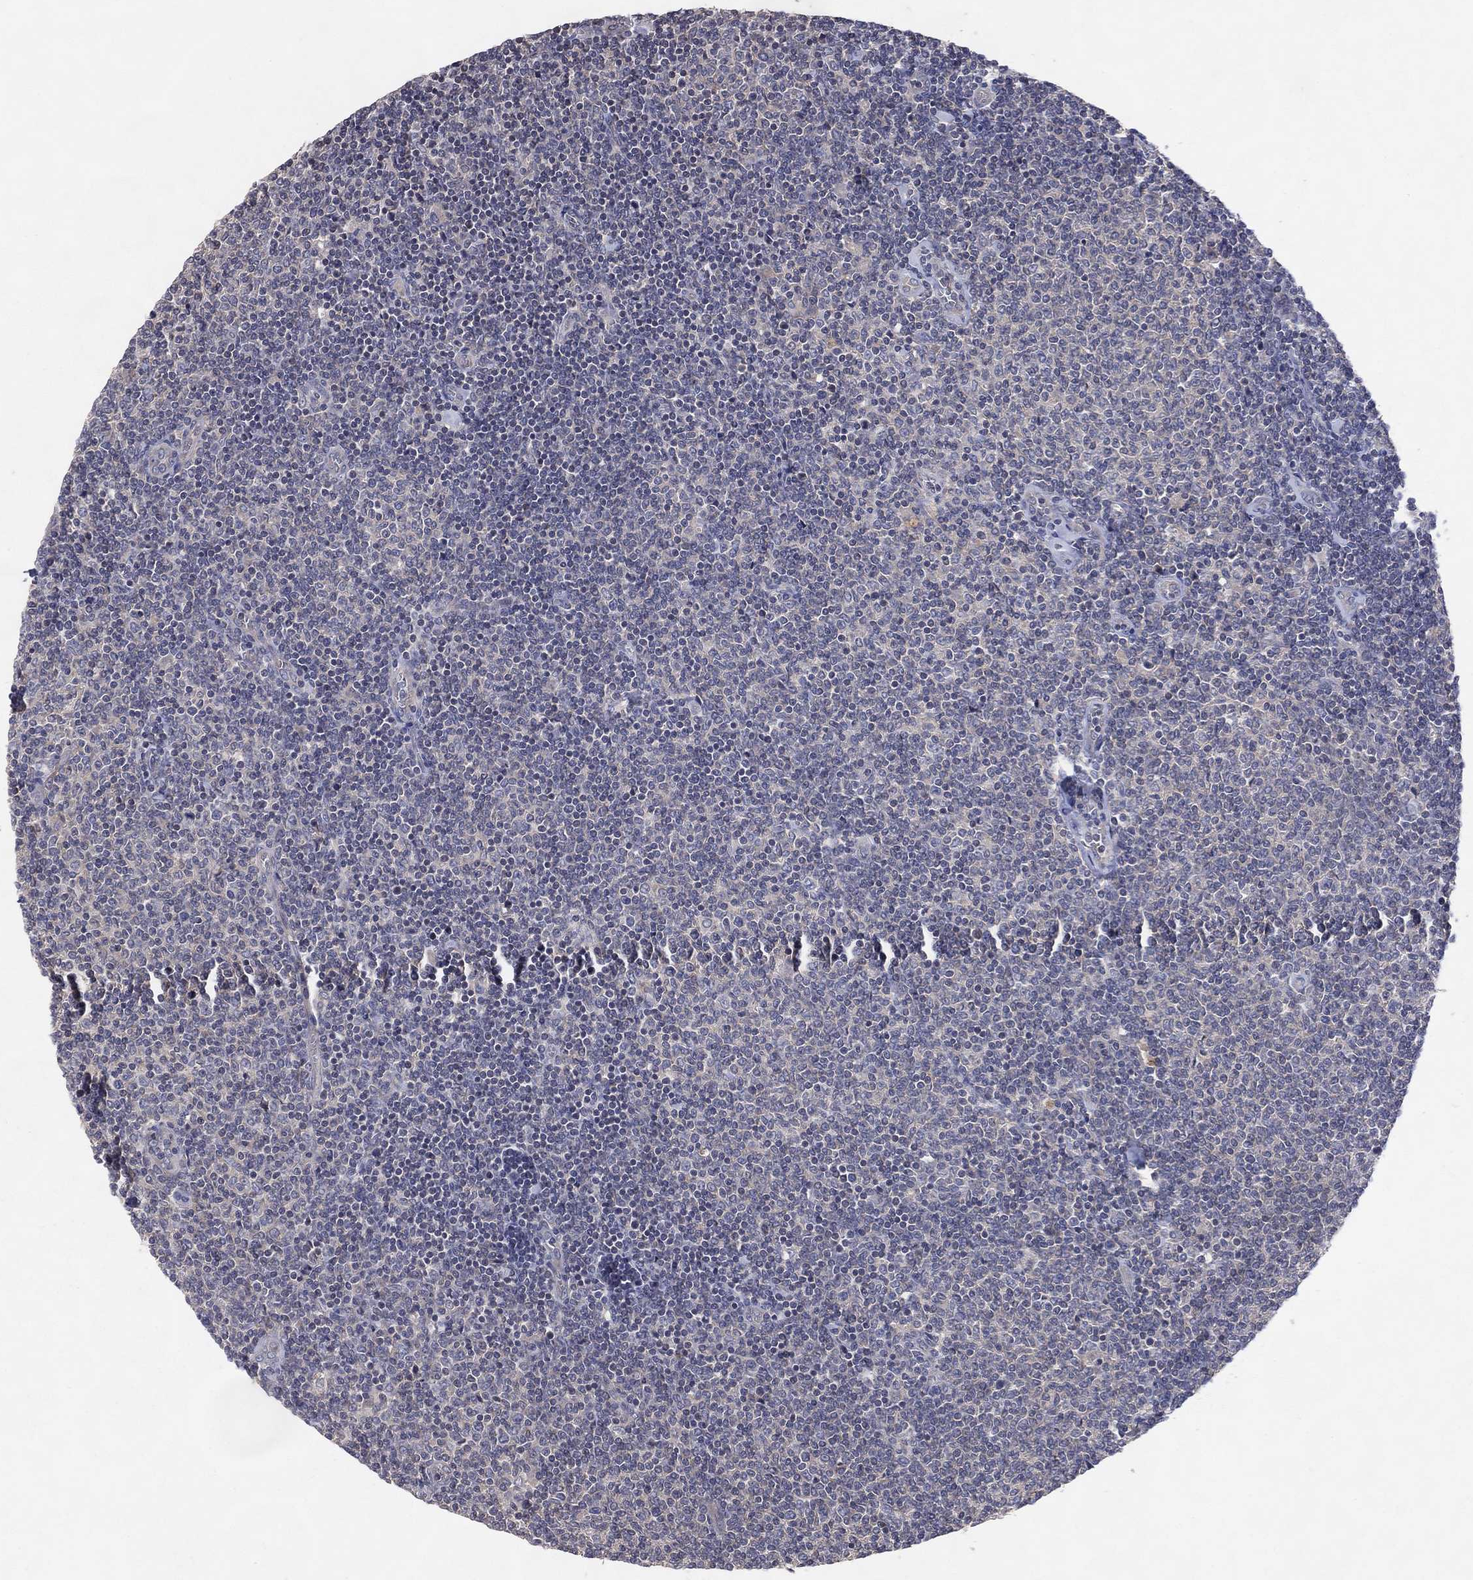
{"staining": {"intensity": "negative", "quantity": "none", "location": "none"}, "tissue": "lymphoma", "cell_type": "Tumor cells", "image_type": "cancer", "snomed": [{"axis": "morphology", "description": "Malignant lymphoma, non-Hodgkin's type, Low grade"}, {"axis": "topography", "description": "Lymph node"}], "caption": "Protein analysis of lymphoma reveals no significant staining in tumor cells.", "gene": "DNAH7", "patient": {"sex": "male", "age": 52}}